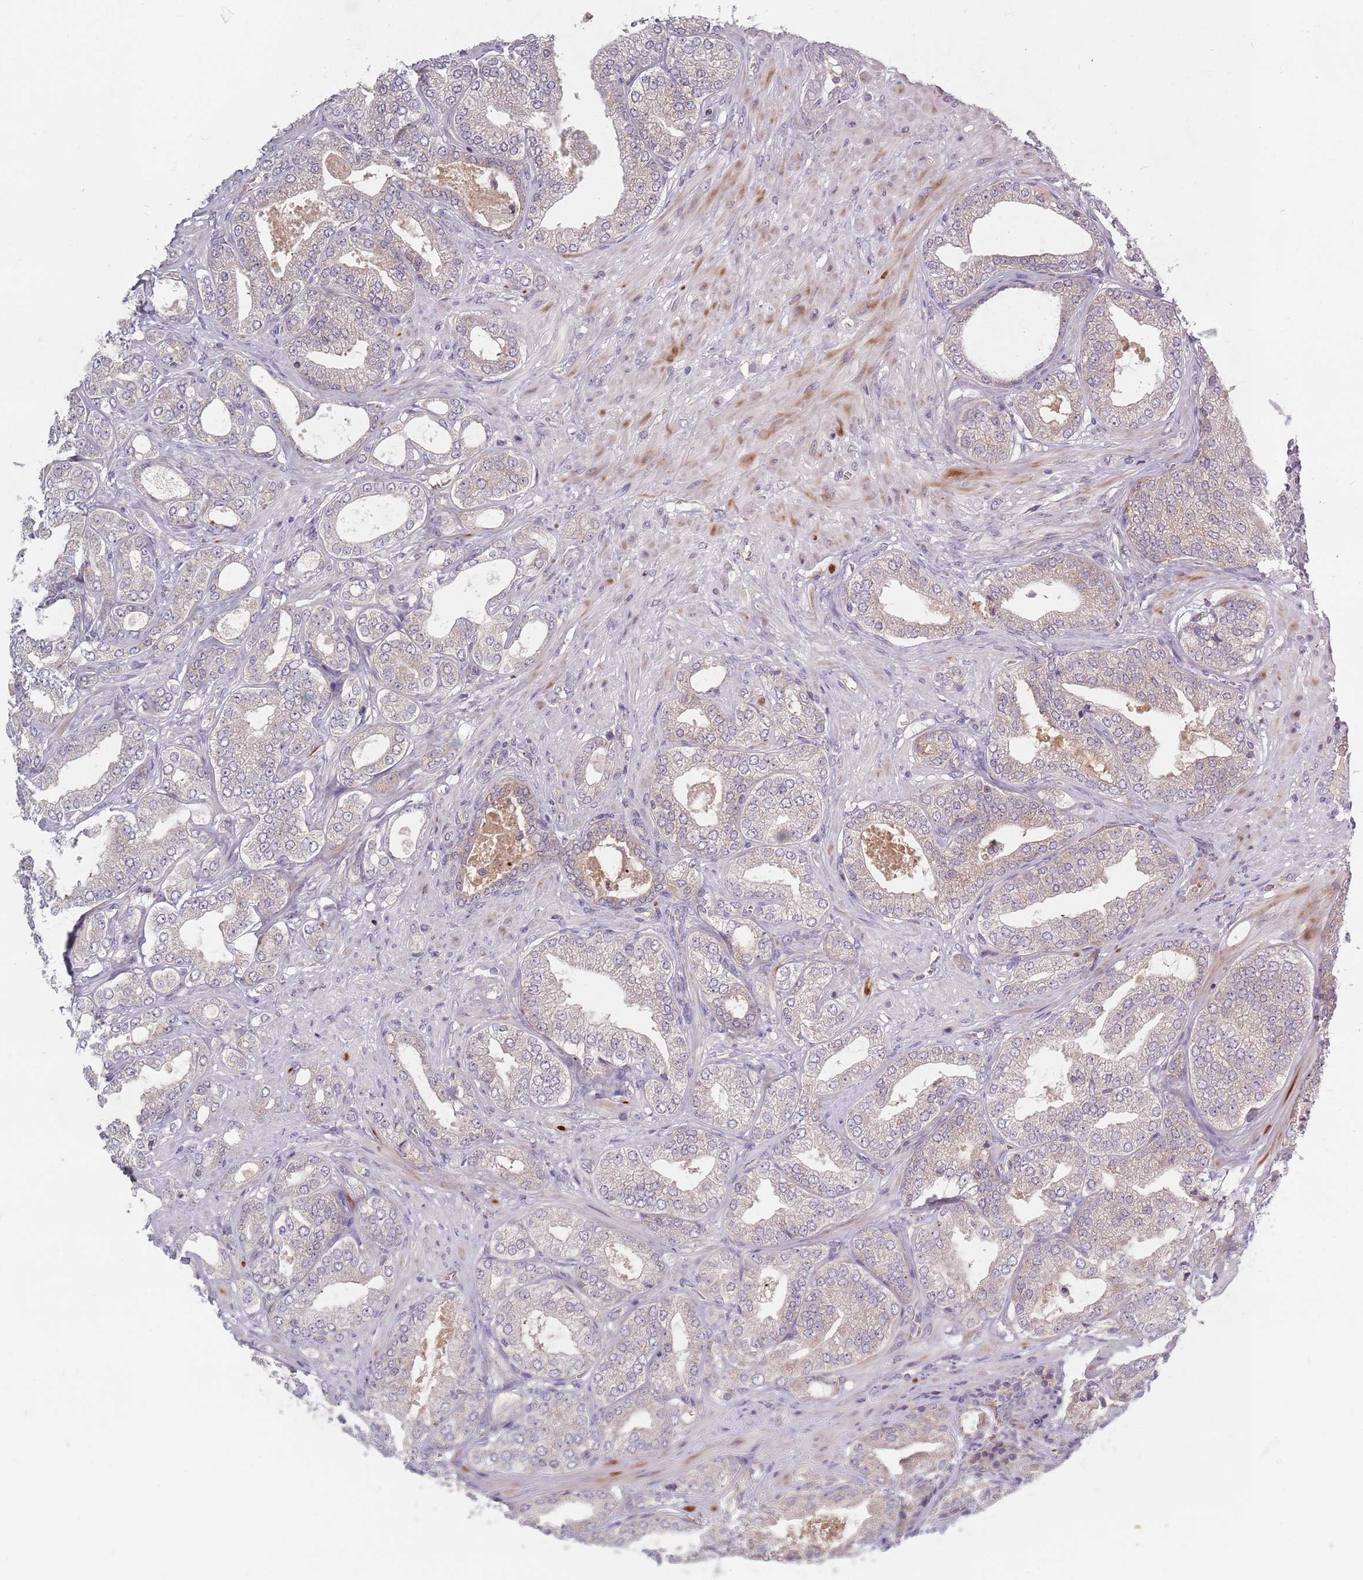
{"staining": {"intensity": "negative", "quantity": "none", "location": "none"}, "tissue": "prostate cancer", "cell_type": "Tumor cells", "image_type": "cancer", "snomed": [{"axis": "morphology", "description": "Adenocarcinoma, Low grade"}, {"axis": "topography", "description": "Prostate"}], "caption": "Protein analysis of prostate adenocarcinoma (low-grade) displays no significant staining in tumor cells.", "gene": "ASB13", "patient": {"sex": "male", "age": 63}}